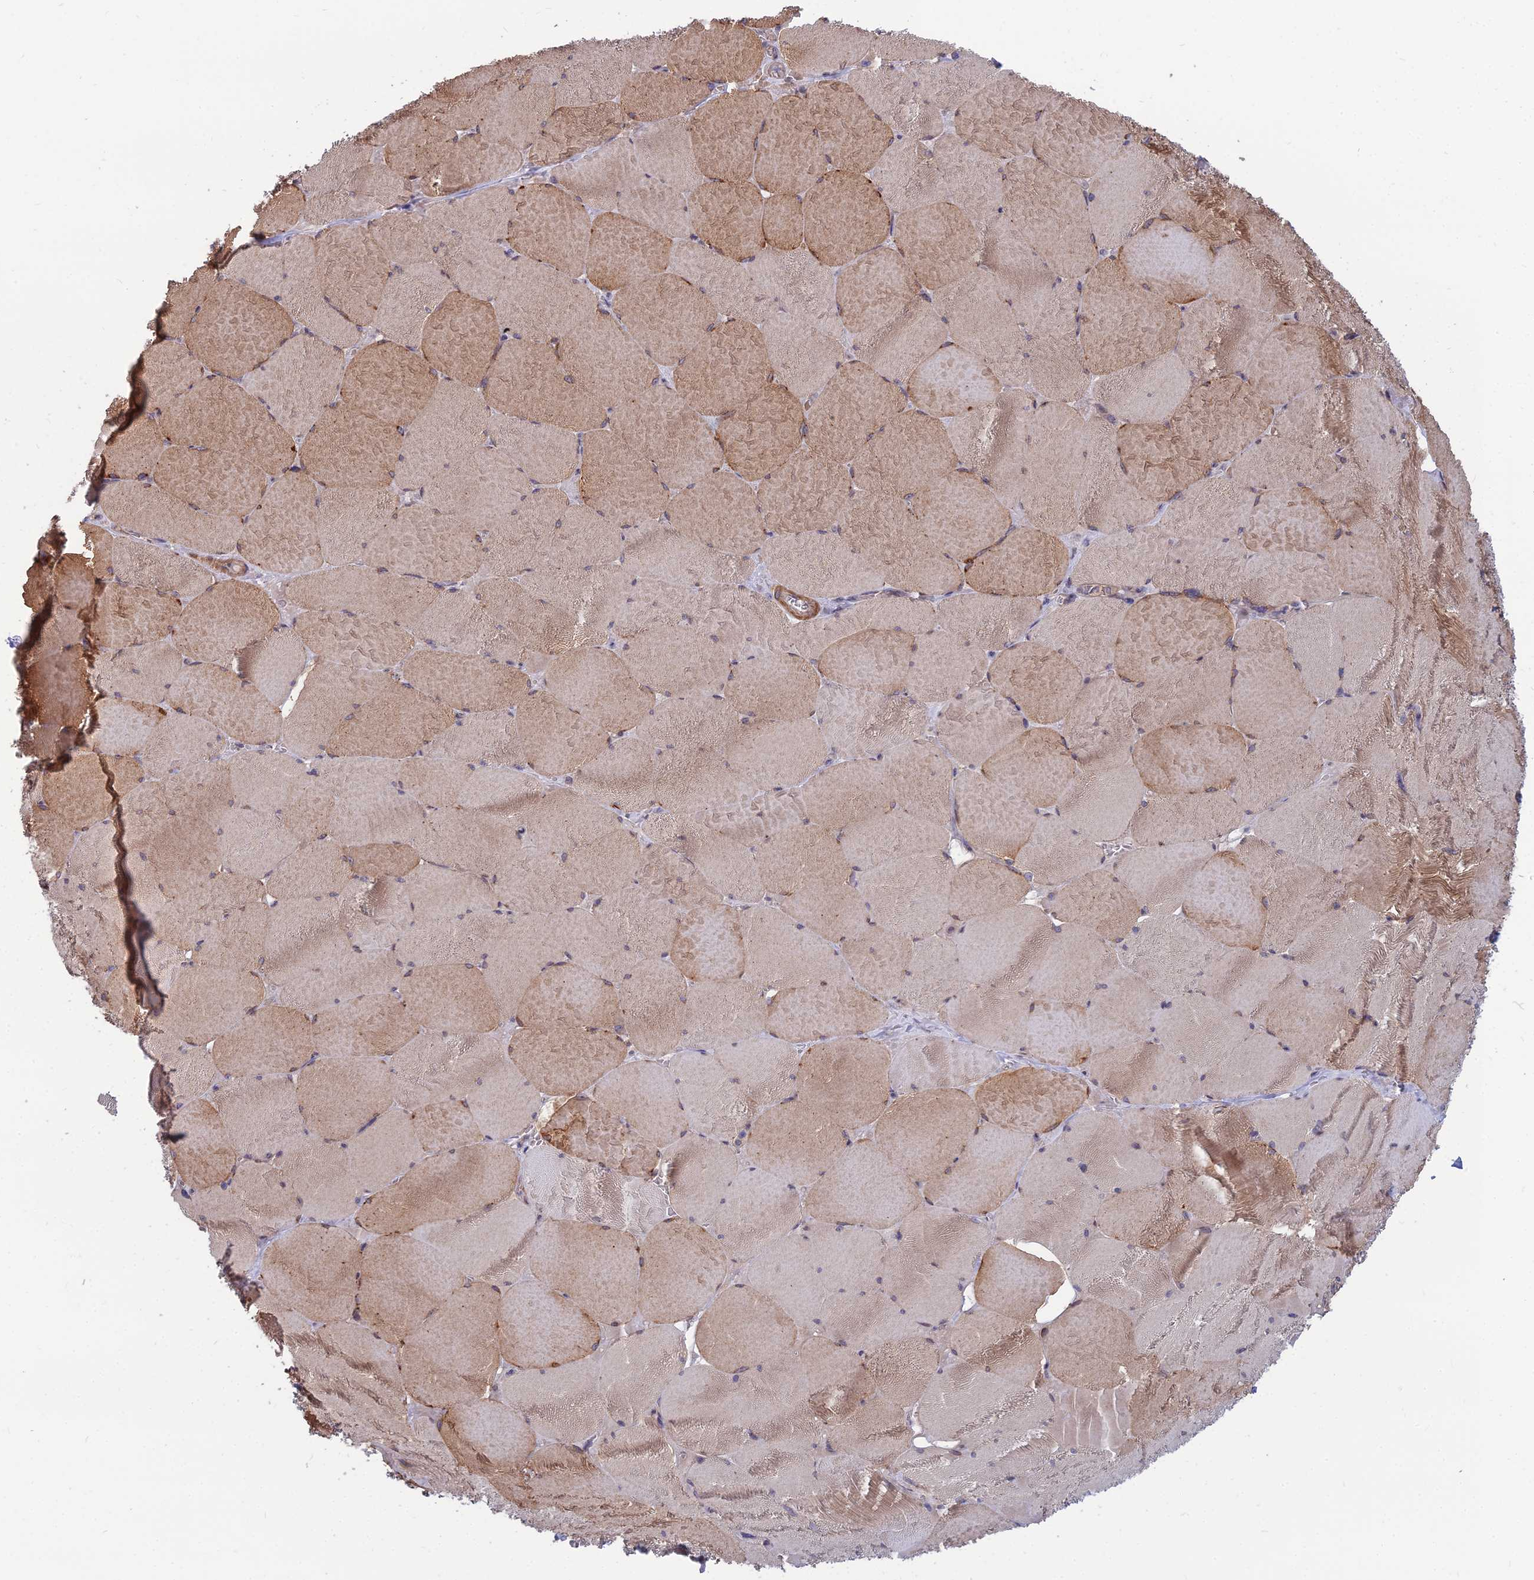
{"staining": {"intensity": "moderate", "quantity": ">75%", "location": "cytoplasmic/membranous"}, "tissue": "skeletal muscle", "cell_type": "Myocytes", "image_type": "normal", "snomed": [{"axis": "morphology", "description": "Normal tissue, NOS"}, {"axis": "topography", "description": "Skeletal muscle"}, {"axis": "topography", "description": "Head-Neck"}], "caption": "Immunohistochemical staining of unremarkable human skeletal muscle shows >75% levels of moderate cytoplasmic/membranous protein staining in about >75% of myocytes.", "gene": "OPA3", "patient": {"sex": "male", "age": 66}}